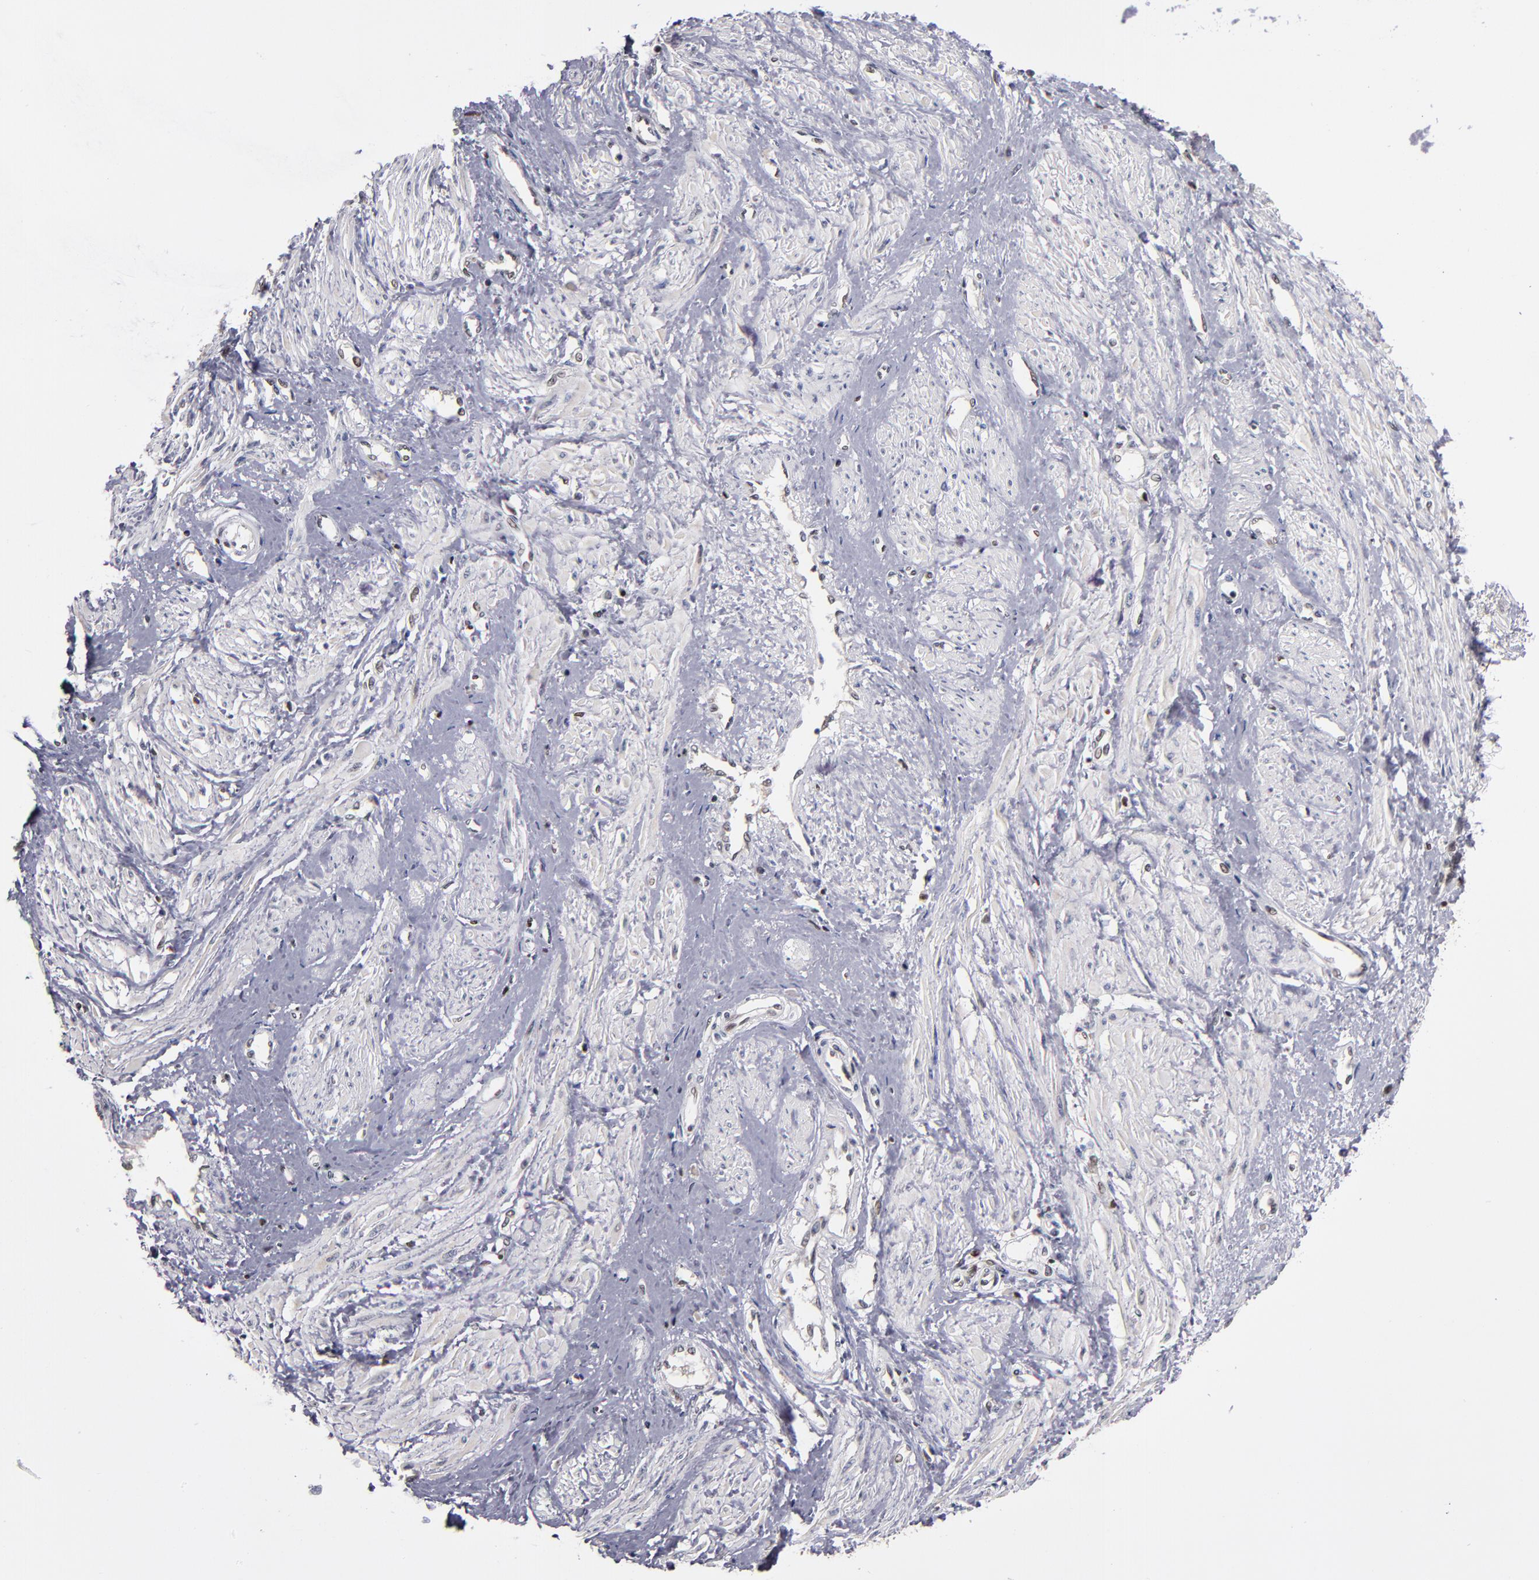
{"staining": {"intensity": "negative", "quantity": "none", "location": "none"}, "tissue": "smooth muscle", "cell_type": "Smooth muscle cells", "image_type": "normal", "snomed": [{"axis": "morphology", "description": "Normal tissue, NOS"}, {"axis": "topography", "description": "Smooth muscle"}, {"axis": "topography", "description": "Uterus"}], "caption": "Benign smooth muscle was stained to show a protein in brown. There is no significant expression in smooth muscle cells.", "gene": "KDM6A", "patient": {"sex": "female", "age": 39}}